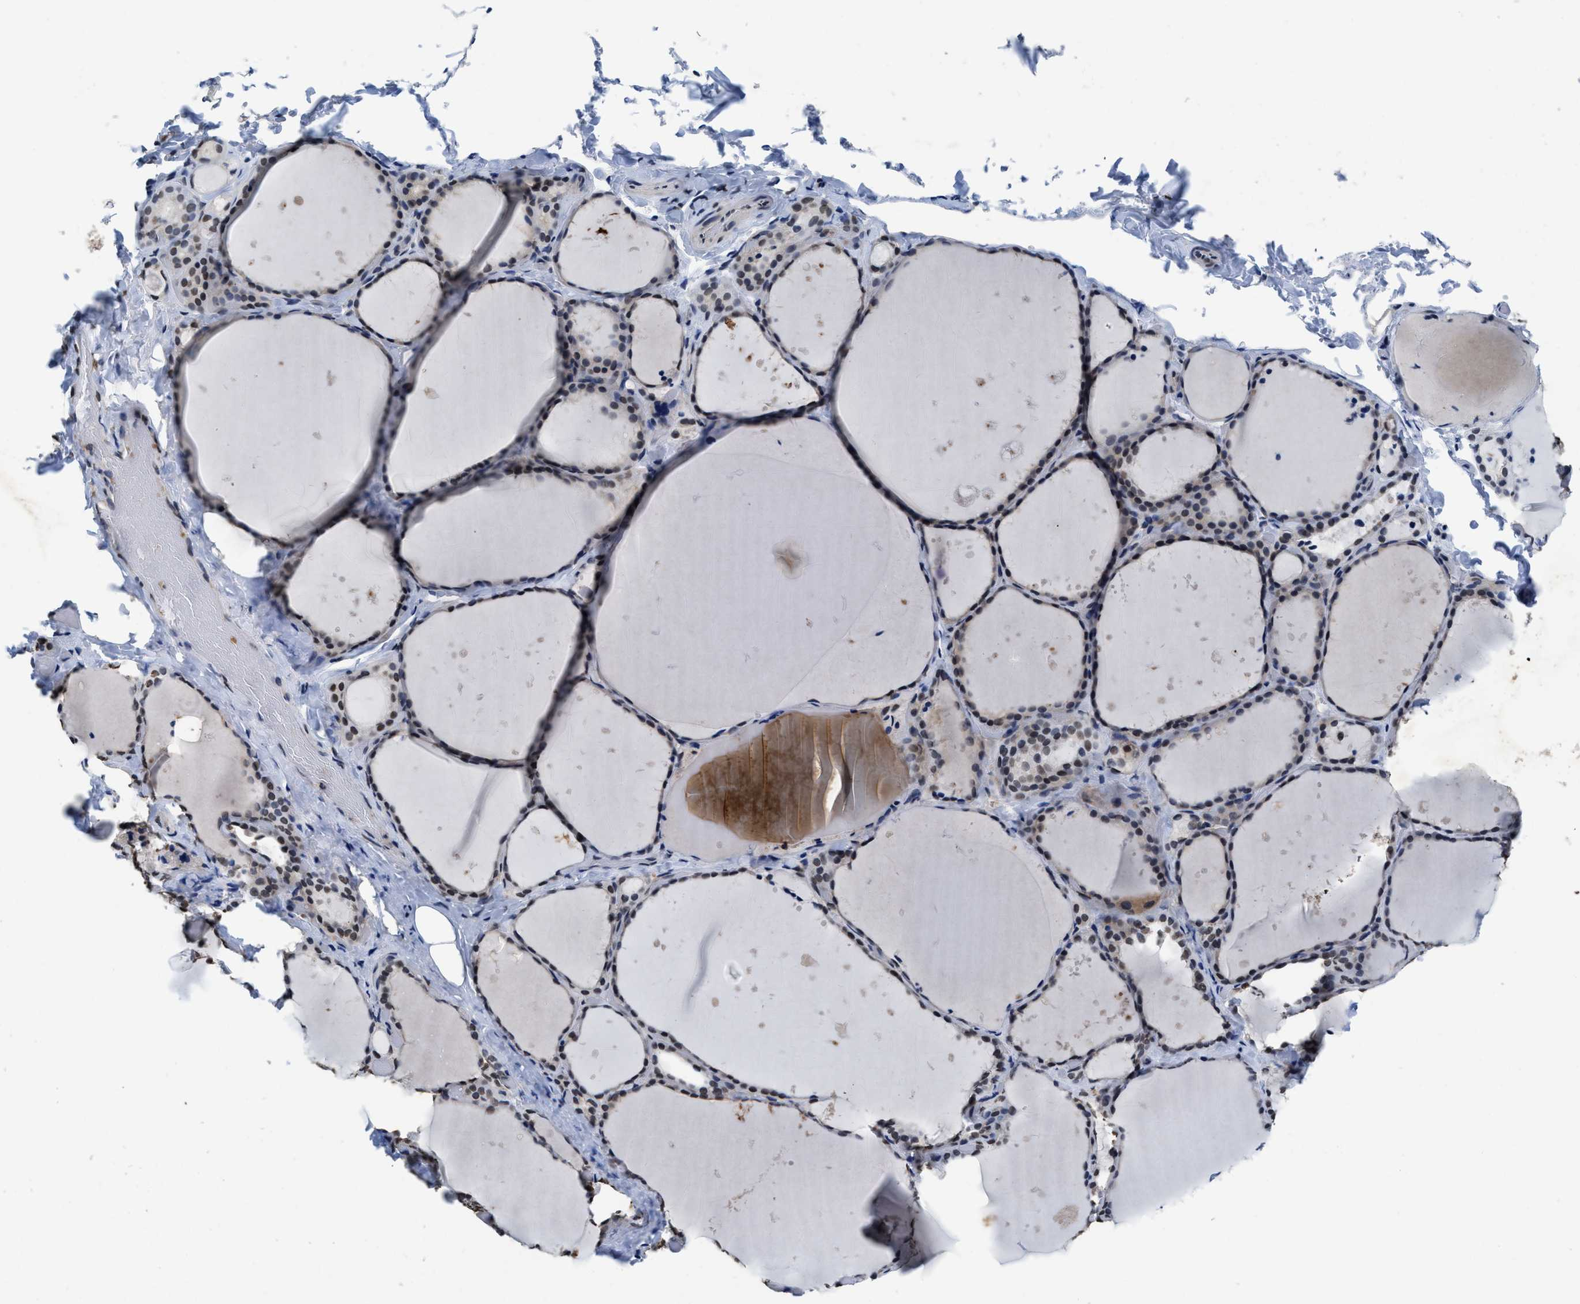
{"staining": {"intensity": "moderate", "quantity": "25%-75%", "location": "nuclear"}, "tissue": "thyroid gland", "cell_type": "Glandular cells", "image_type": "normal", "snomed": [{"axis": "morphology", "description": "Normal tissue, NOS"}, {"axis": "topography", "description": "Thyroid gland"}], "caption": "Protein expression analysis of benign human thyroid gland reveals moderate nuclear positivity in about 25%-75% of glandular cells.", "gene": "SUPT16H", "patient": {"sex": "female", "age": 44}}